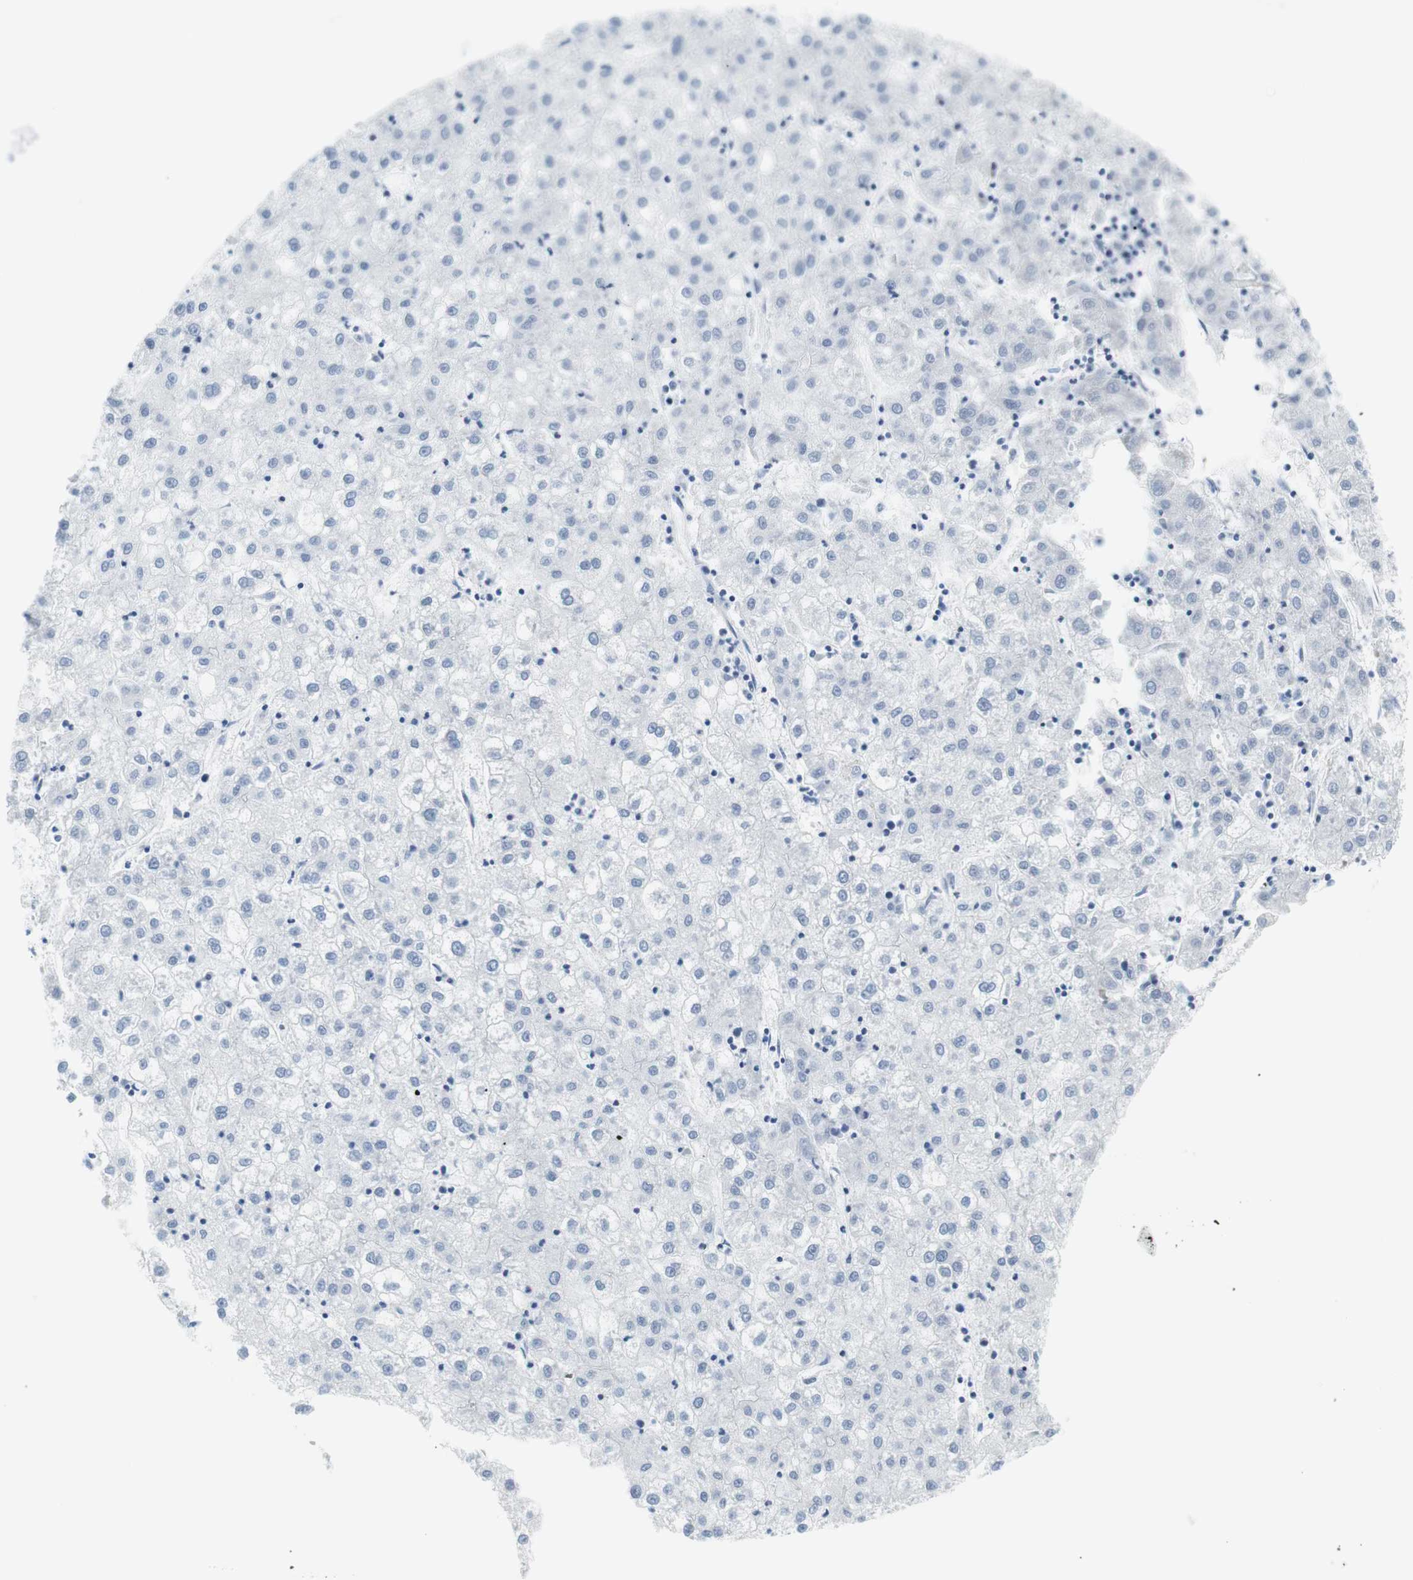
{"staining": {"intensity": "negative", "quantity": "none", "location": "none"}, "tissue": "liver cancer", "cell_type": "Tumor cells", "image_type": "cancer", "snomed": [{"axis": "morphology", "description": "Carcinoma, Hepatocellular, NOS"}, {"axis": "topography", "description": "Liver"}], "caption": "This is a histopathology image of immunohistochemistry staining of liver cancer (hepatocellular carcinoma), which shows no positivity in tumor cells. Nuclei are stained in blue.", "gene": "MYH1", "patient": {"sex": "male", "age": 72}}